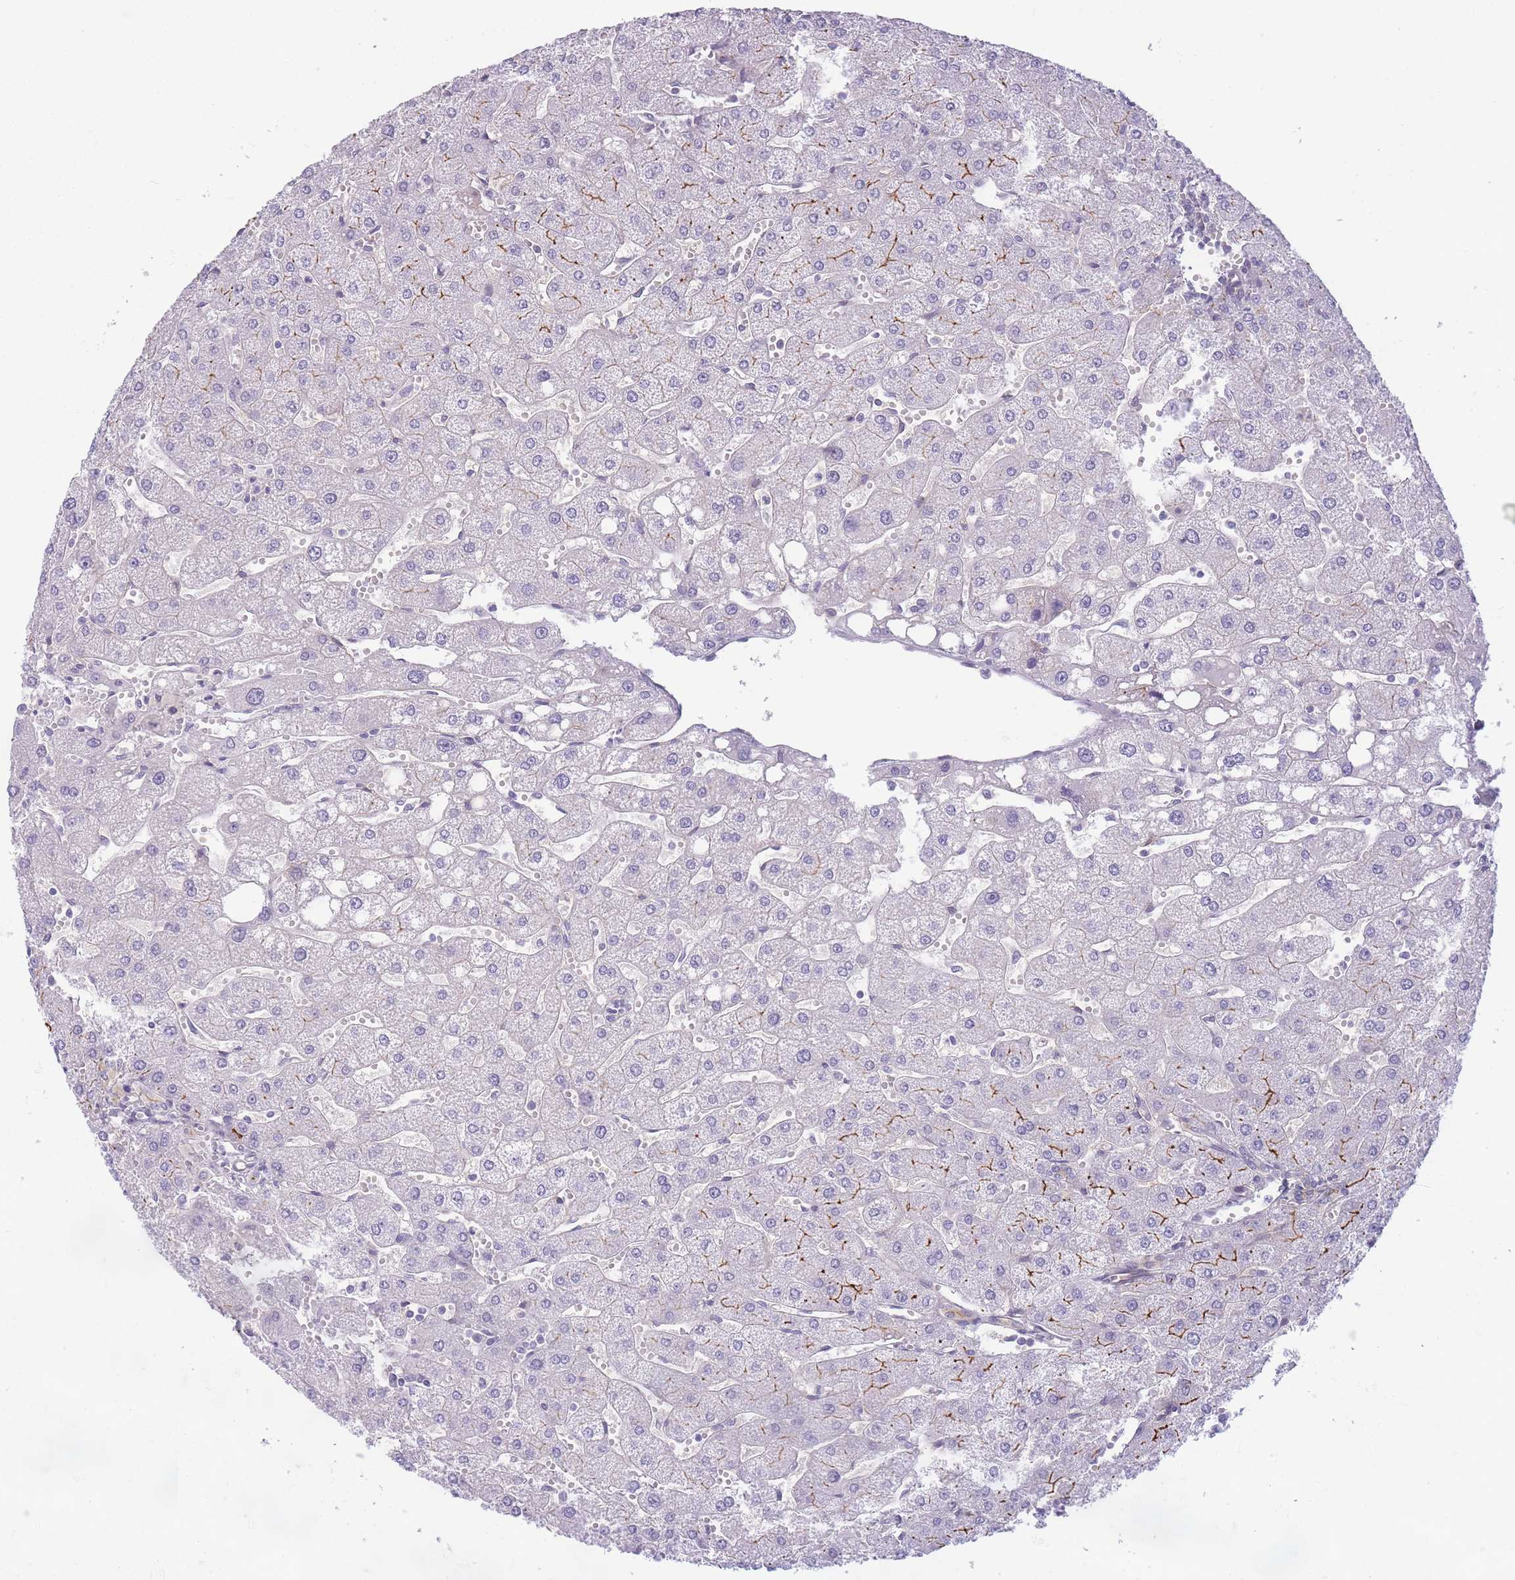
{"staining": {"intensity": "negative", "quantity": "none", "location": "none"}, "tissue": "liver", "cell_type": "Cholangiocytes", "image_type": "normal", "snomed": [{"axis": "morphology", "description": "Normal tissue, NOS"}, {"axis": "topography", "description": "Liver"}], "caption": "Immunohistochemistry (IHC) image of unremarkable liver: human liver stained with DAB (3,3'-diaminobenzidine) shows no significant protein positivity in cholangiocytes.", "gene": "GGT1", "patient": {"sex": "male", "age": 67}}